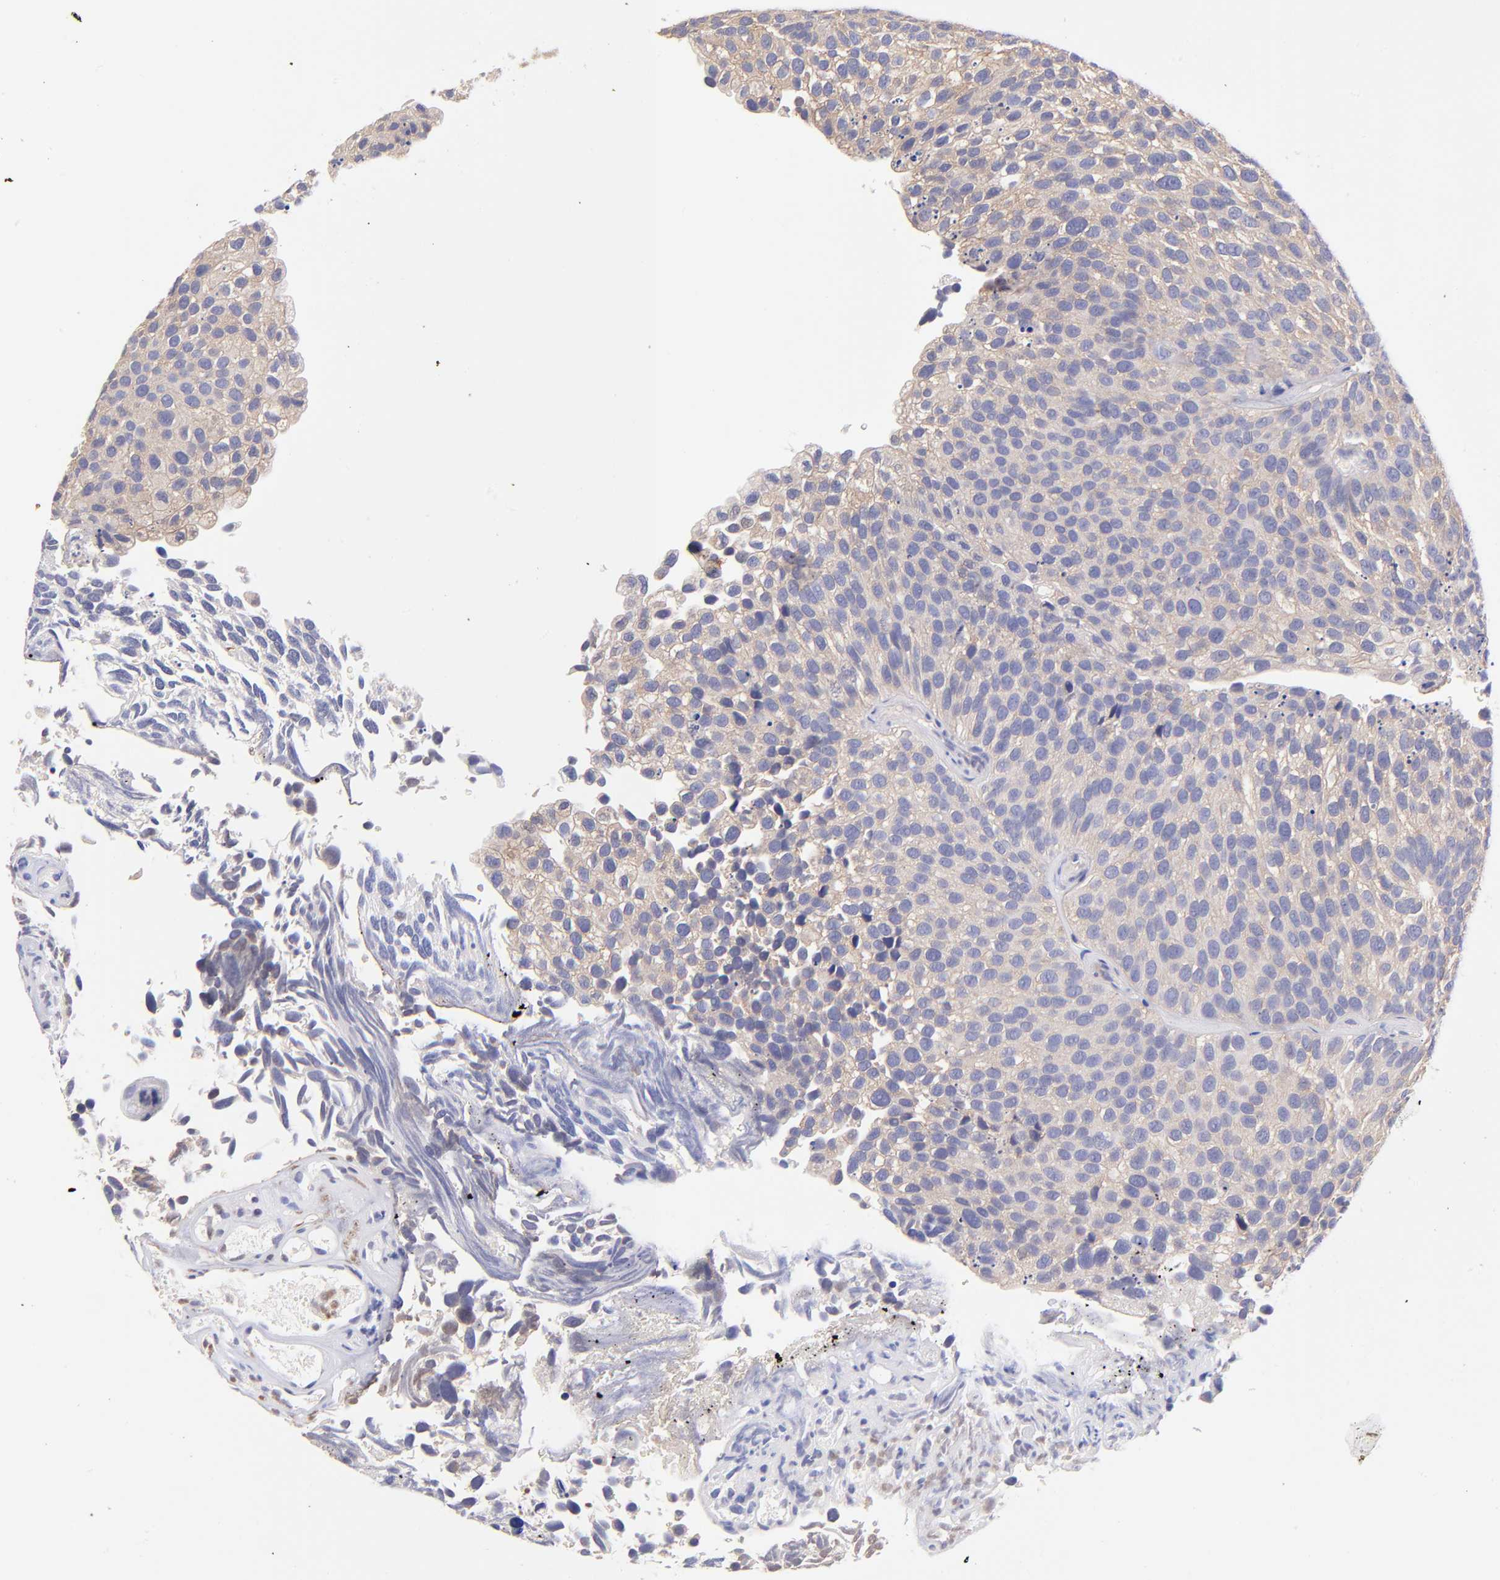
{"staining": {"intensity": "moderate", "quantity": ">75%", "location": "cytoplasmic/membranous"}, "tissue": "urothelial cancer", "cell_type": "Tumor cells", "image_type": "cancer", "snomed": [{"axis": "morphology", "description": "Urothelial carcinoma, High grade"}, {"axis": "topography", "description": "Urinary bladder"}], "caption": "DAB immunohistochemical staining of human high-grade urothelial carcinoma exhibits moderate cytoplasmic/membranous protein positivity in about >75% of tumor cells.", "gene": "RPL11", "patient": {"sex": "male", "age": 72}}